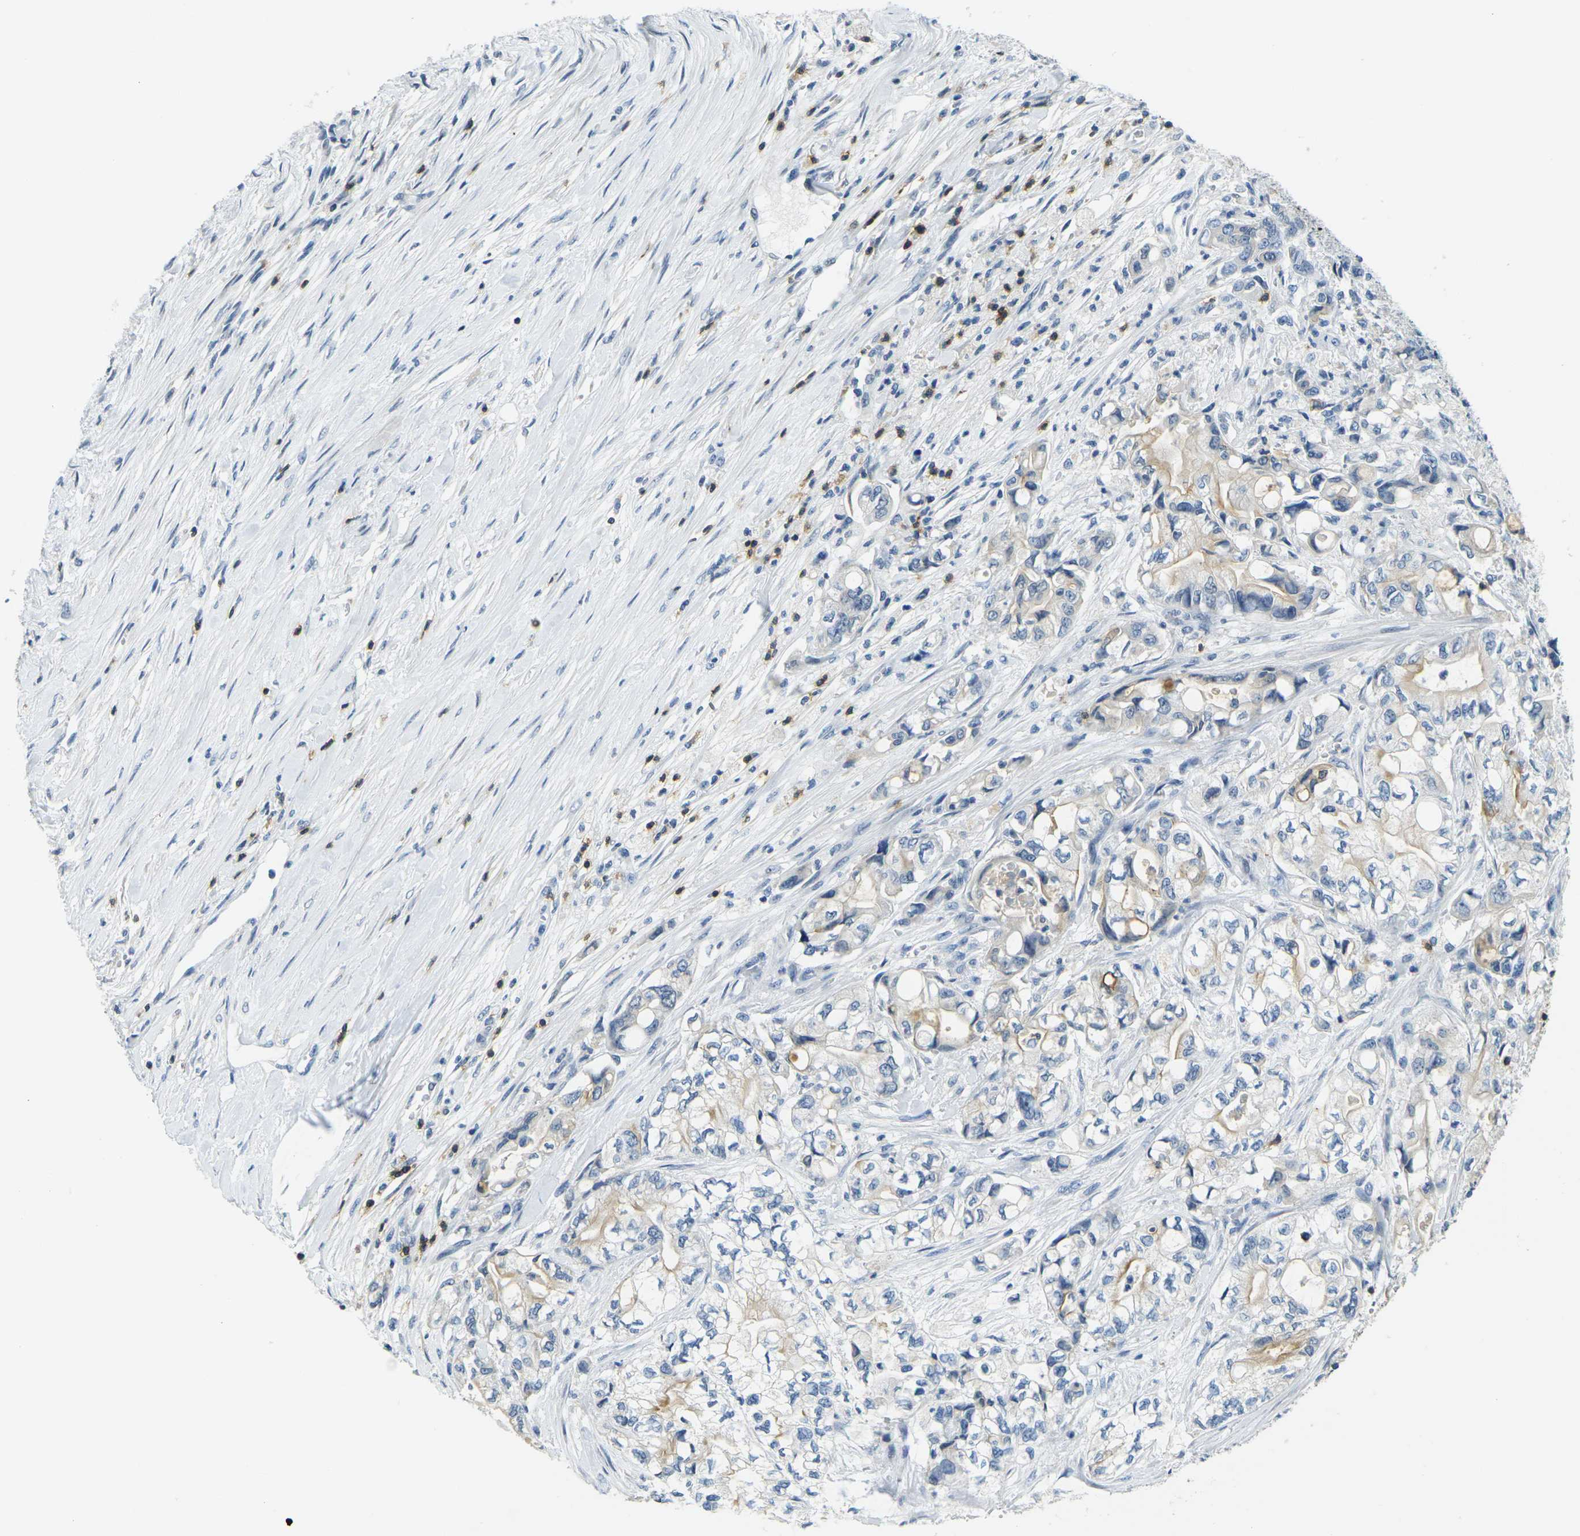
{"staining": {"intensity": "moderate", "quantity": "<25%", "location": "cytoplasmic/membranous"}, "tissue": "pancreatic cancer", "cell_type": "Tumor cells", "image_type": "cancer", "snomed": [{"axis": "morphology", "description": "Adenocarcinoma, NOS"}, {"axis": "topography", "description": "Pancreas"}], "caption": "Immunohistochemical staining of adenocarcinoma (pancreatic) demonstrates low levels of moderate cytoplasmic/membranous positivity in approximately <25% of tumor cells. The staining is performed using DAB brown chromogen to label protein expression. The nuclei are counter-stained blue using hematoxylin.", "gene": "CD3D", "patient": {"sex": "male", "age": 79}}